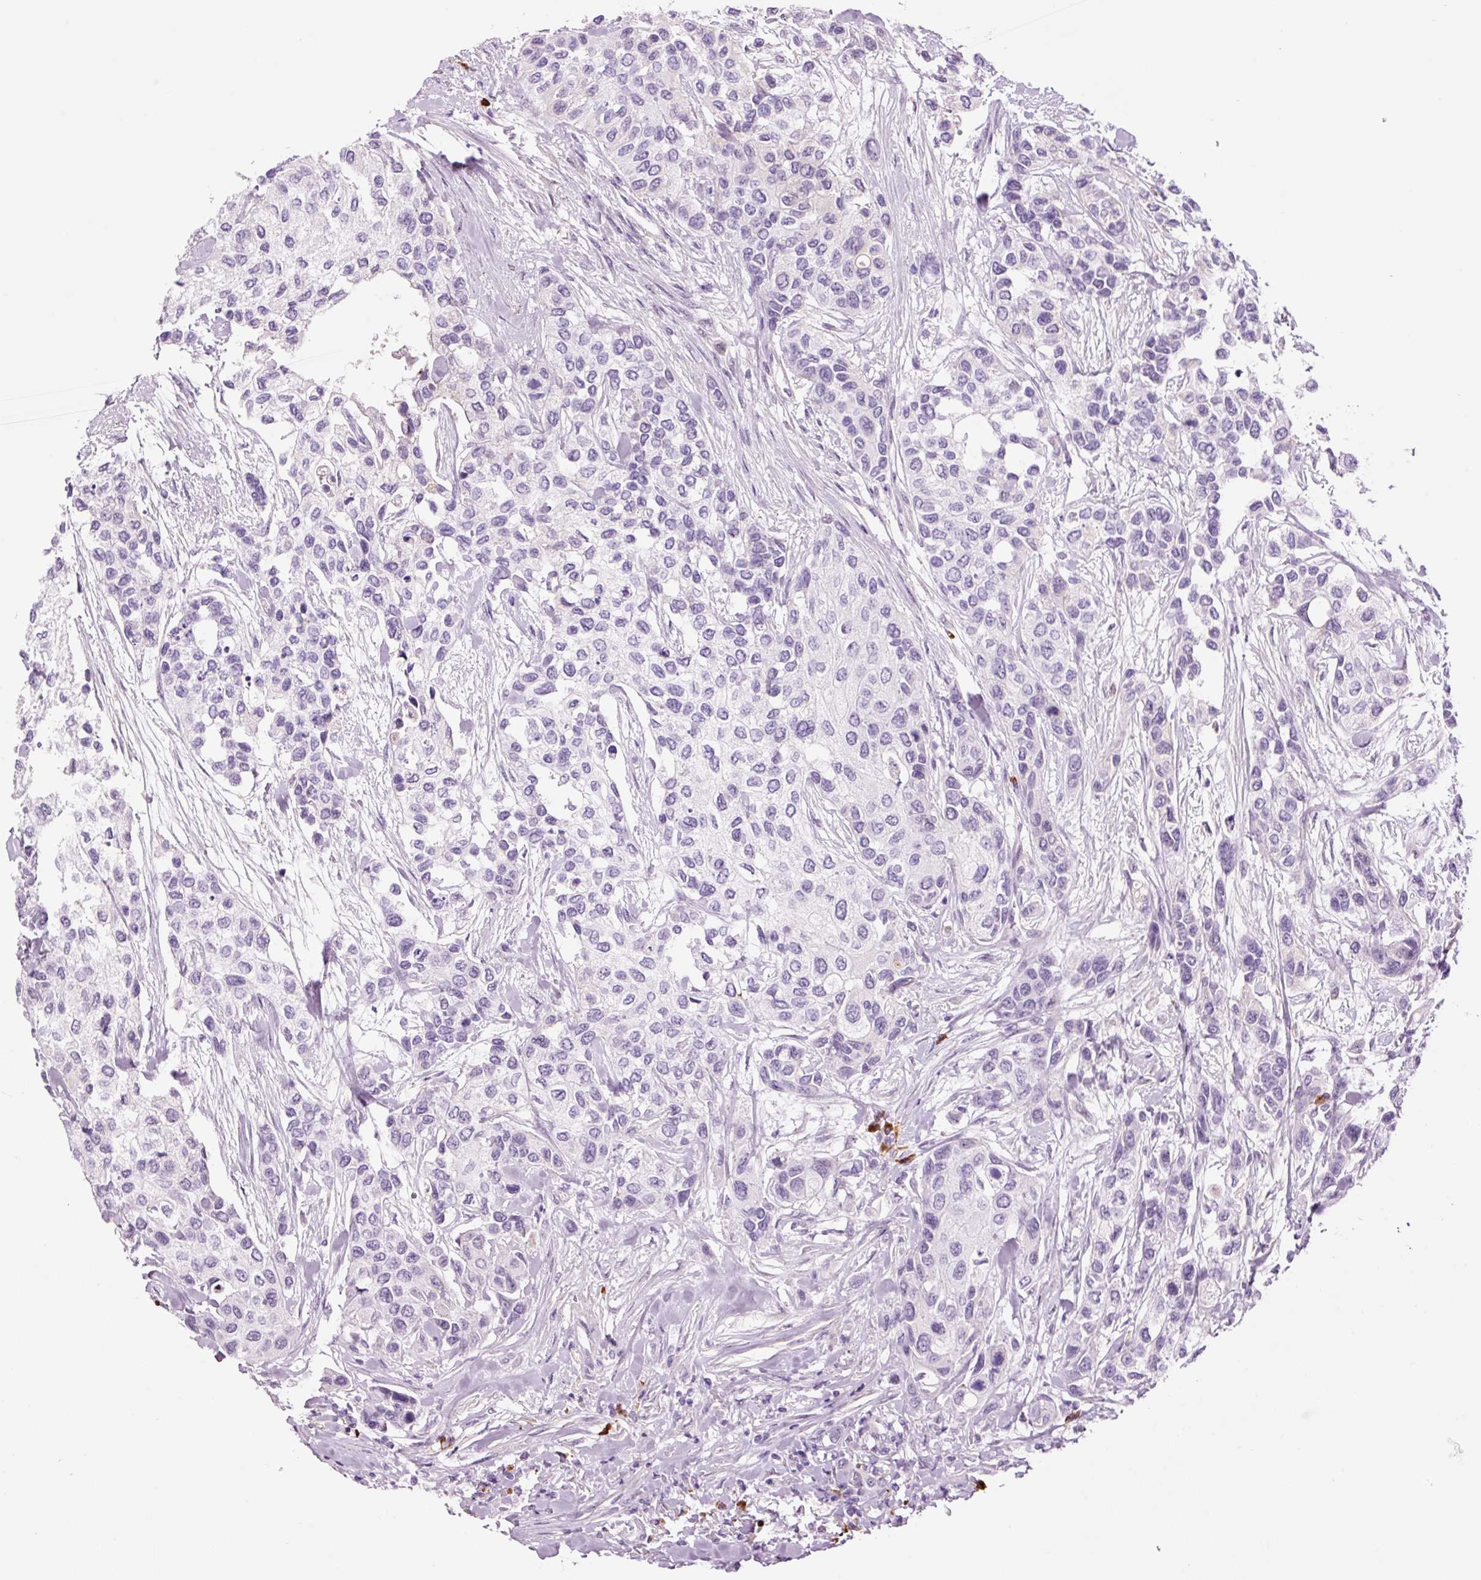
{"staining": {"intensity": "negative", "quantity": "none", "location": "none"}, "tissue": "urothelial cancer", "cell_type": "Tumor cells", "image_type": "cancer", "snomed": [{"axis": "morphology", "description": "Normal tissue, NOS"}, {"axis": "morphology", "description": "Urothelial carcinoma, High grade"}, {"axis": "topography", "description": "Vascular tissue"}, {"axis": "topography", "description": "Urinary bladder"}], "caption": "Immunohistochemistry (IHC) of high-grade urothelial carcinoma reveals no expression in tumor cells.", "gene": "KLF1", "patient": {"sex": "female", "age": 56}}